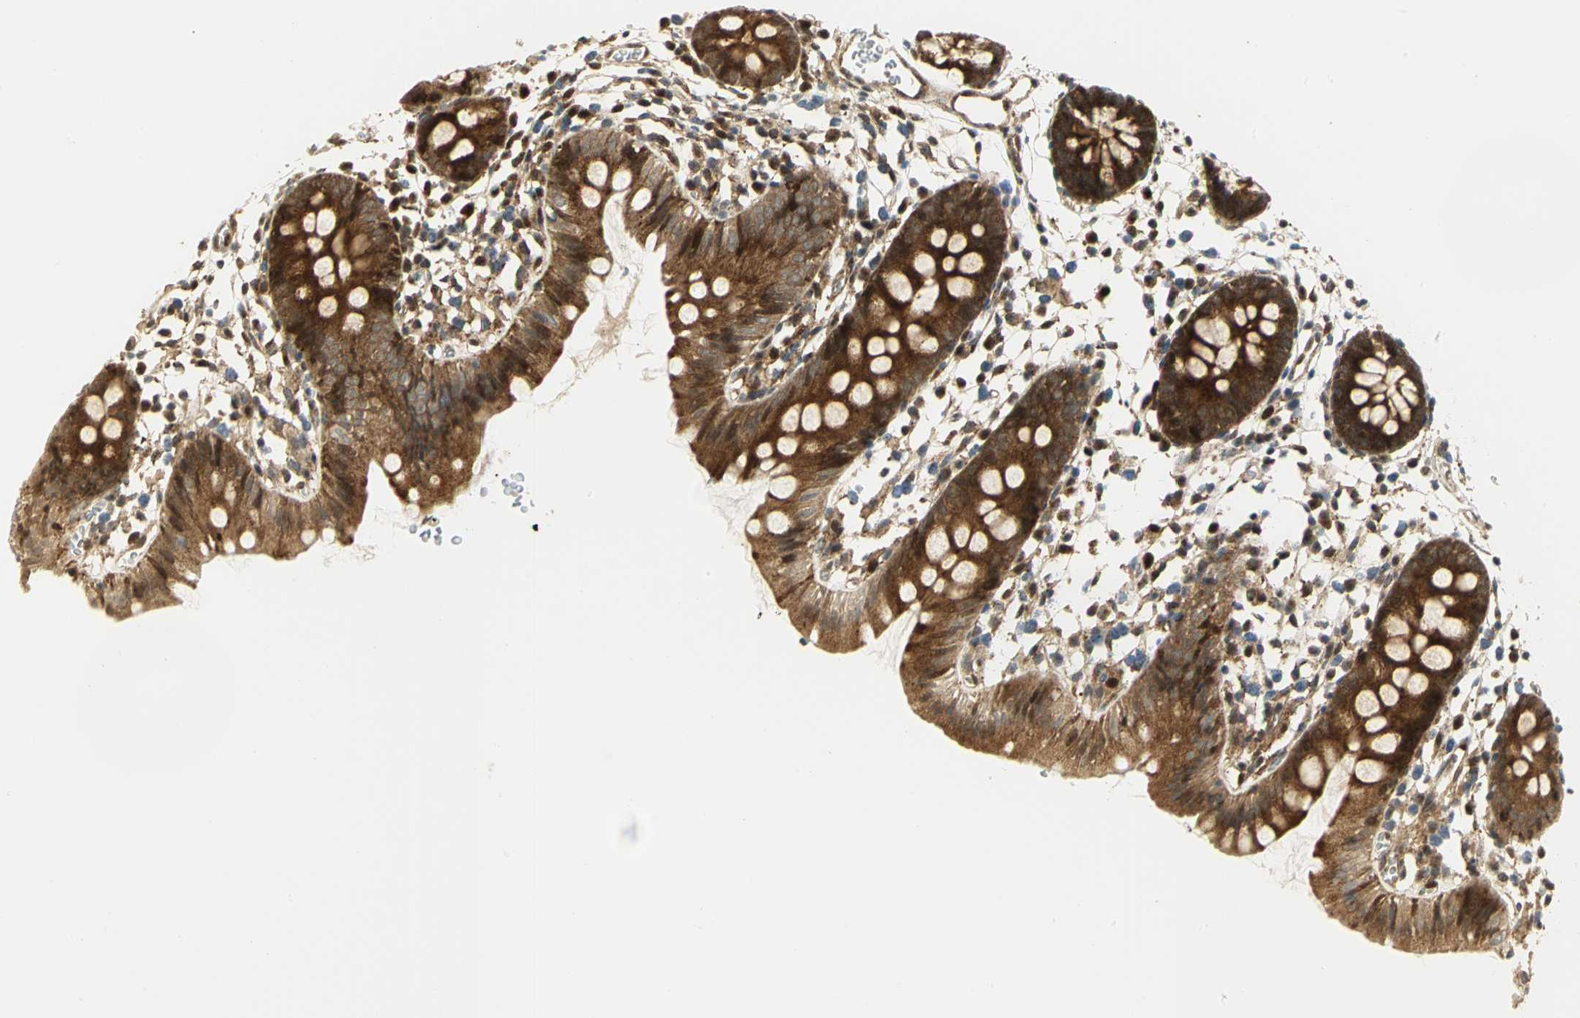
{"staining": {"intensity": "moderate", "quantity": ">75%", "location": "cytoplasmic/membranous"}, "tissue": "colon", "cell_type": "Endothelial cells", "image_type": "normal", "snomed": [{"axis": "morphology", "description": "Normal tissue, NOS"}, {"axis": "topography", "description": "Colon"}], "caption": "Brown immunohistochemical staining in benign human colon displays moderate cytoplasmic/membranous expression in about >75% of endothelial cells.", "gene": "EEA1", "patient": {"sex": "male", "age": 14}}